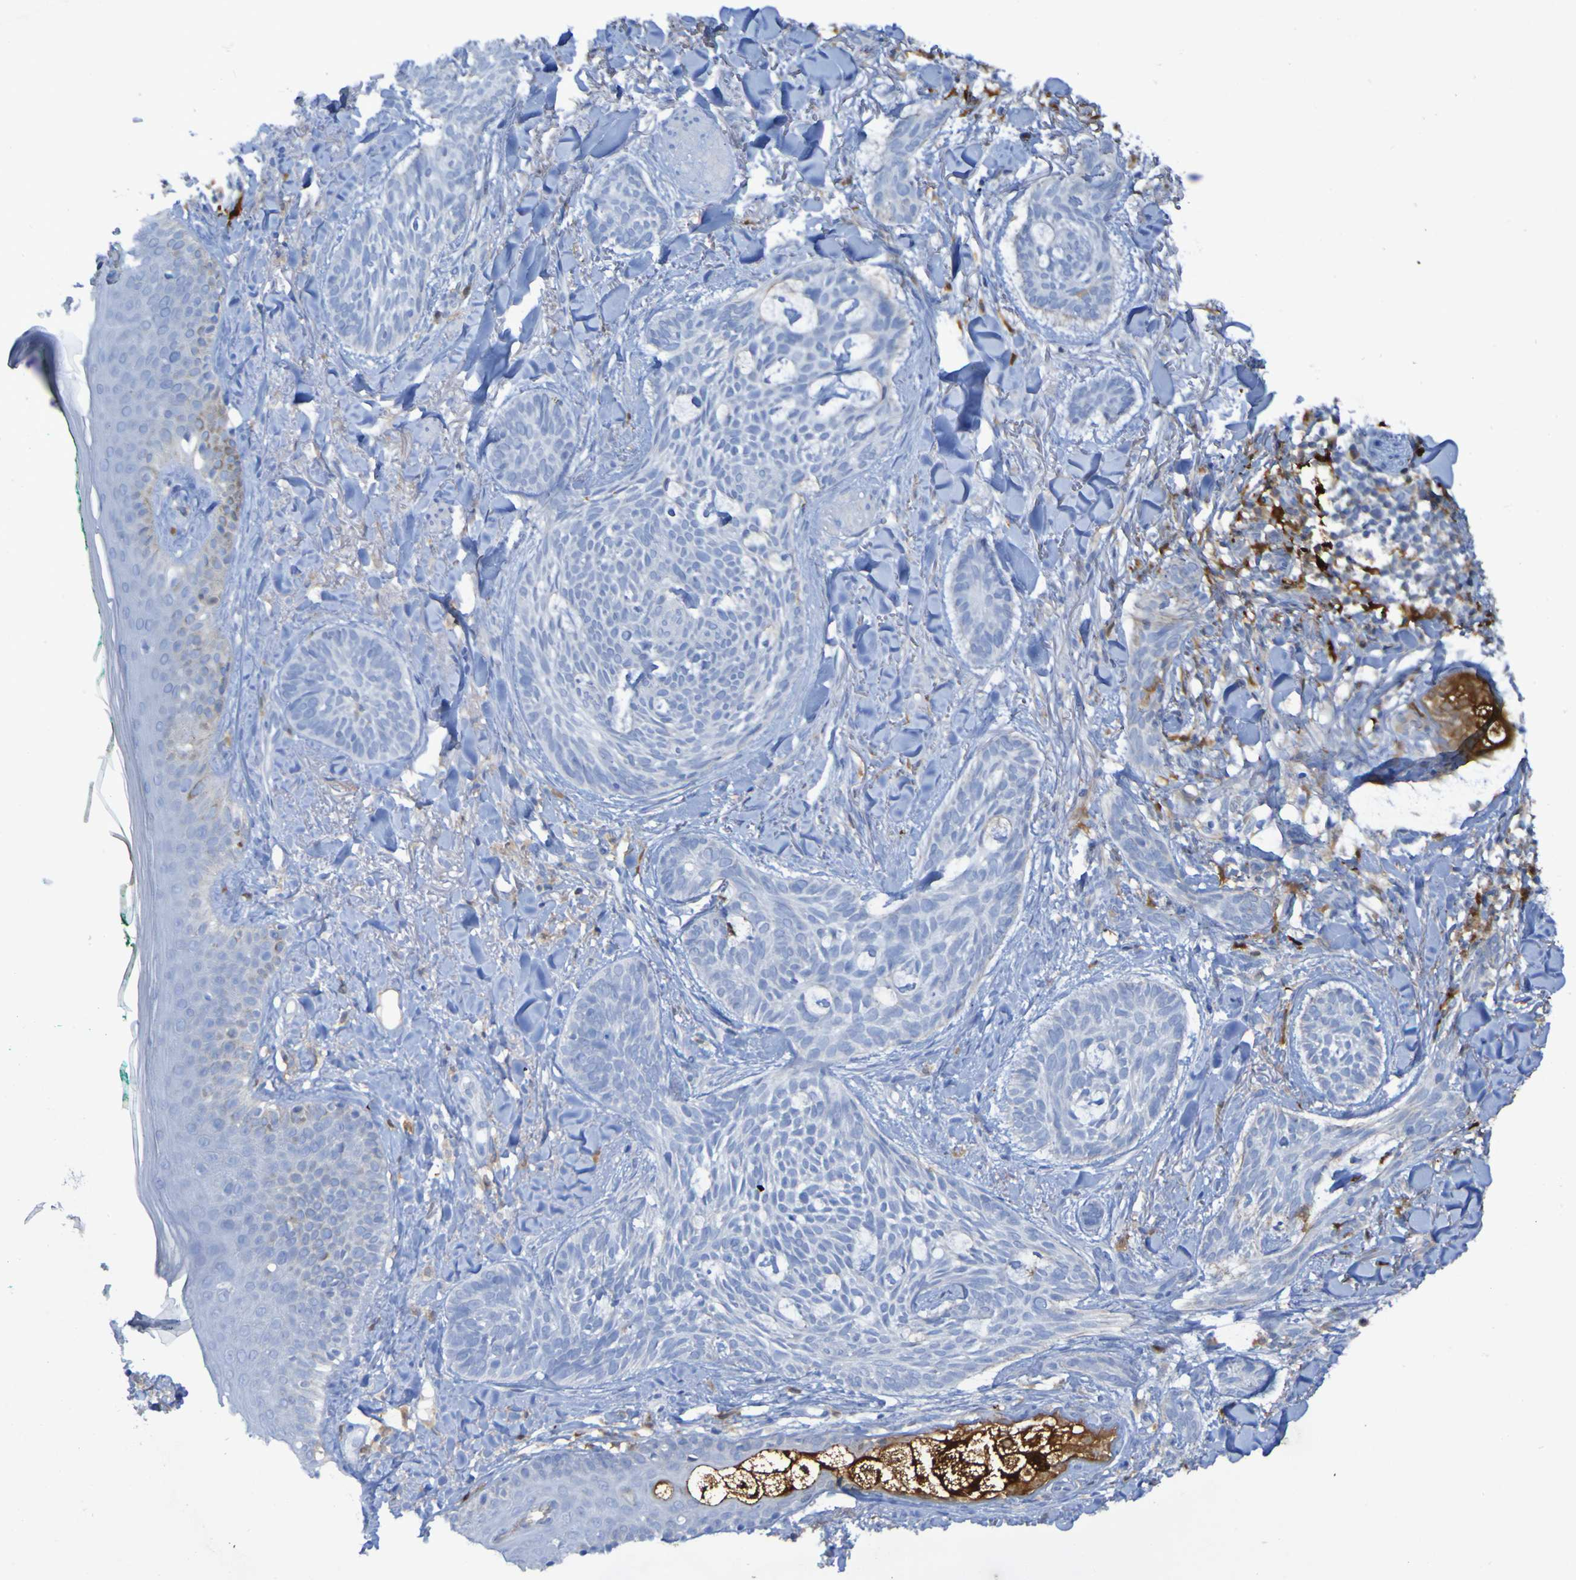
{"staining": {"intensity": "negative", "quantity": "none", "location": "none"}, "tissue": "skin cancer", "cell_type": "Tumor cells", "image_type": "cancer", "snomed": [{"axis": "morphology", "description": "Basal cell carcinoma"}, {"axis": "topography", "description": "Skin"}], "caption": "Tumor cells are negative for protein expression in human skin cancer. (DAB (3,3'-diaminobenzidine) immunohistochemistry (IHC) visualized using brightfield microscopy, high magnification).", "gene": "MPPE1", "patient": {"sex": "male", "age": 43}}